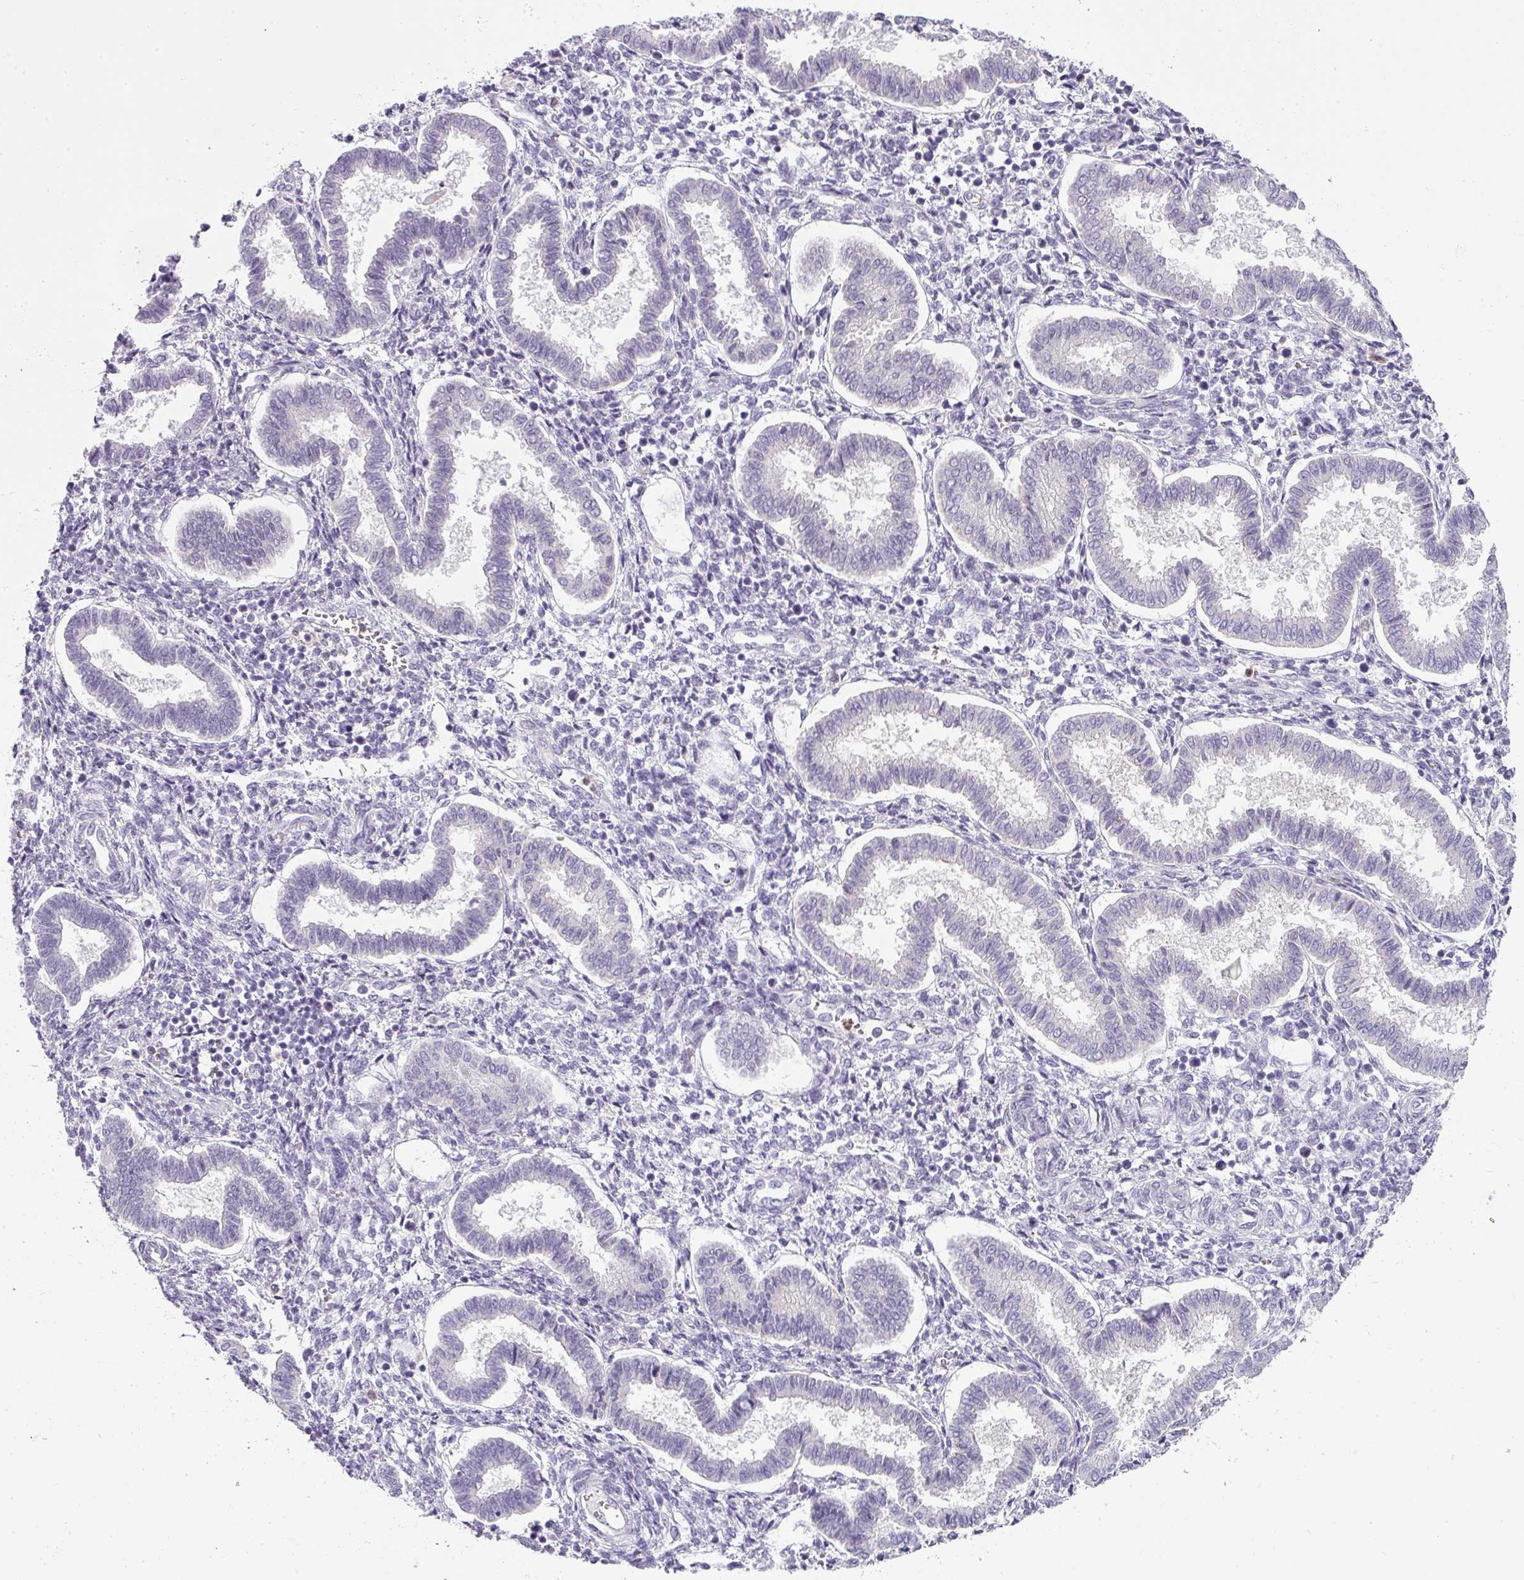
{"staining": {"intensity": "negative", "quantity": "none", "location": "none"}, "tissue": "endometrium", "cell_type": "Cells in endometrial stroma", "image_type": "normal", "snomed": [{"axis": "morphology", "description": "Normal tissue, NOS"}, {"axis": "topography", "description": "Endometrium"}], "caption": "DAB immunohistochemical staining of benign human endometrium shows no significant expression in cells in endometrial stroma.", "gene": "BTLA", "patient": {"sex": "female", "age": 24}}